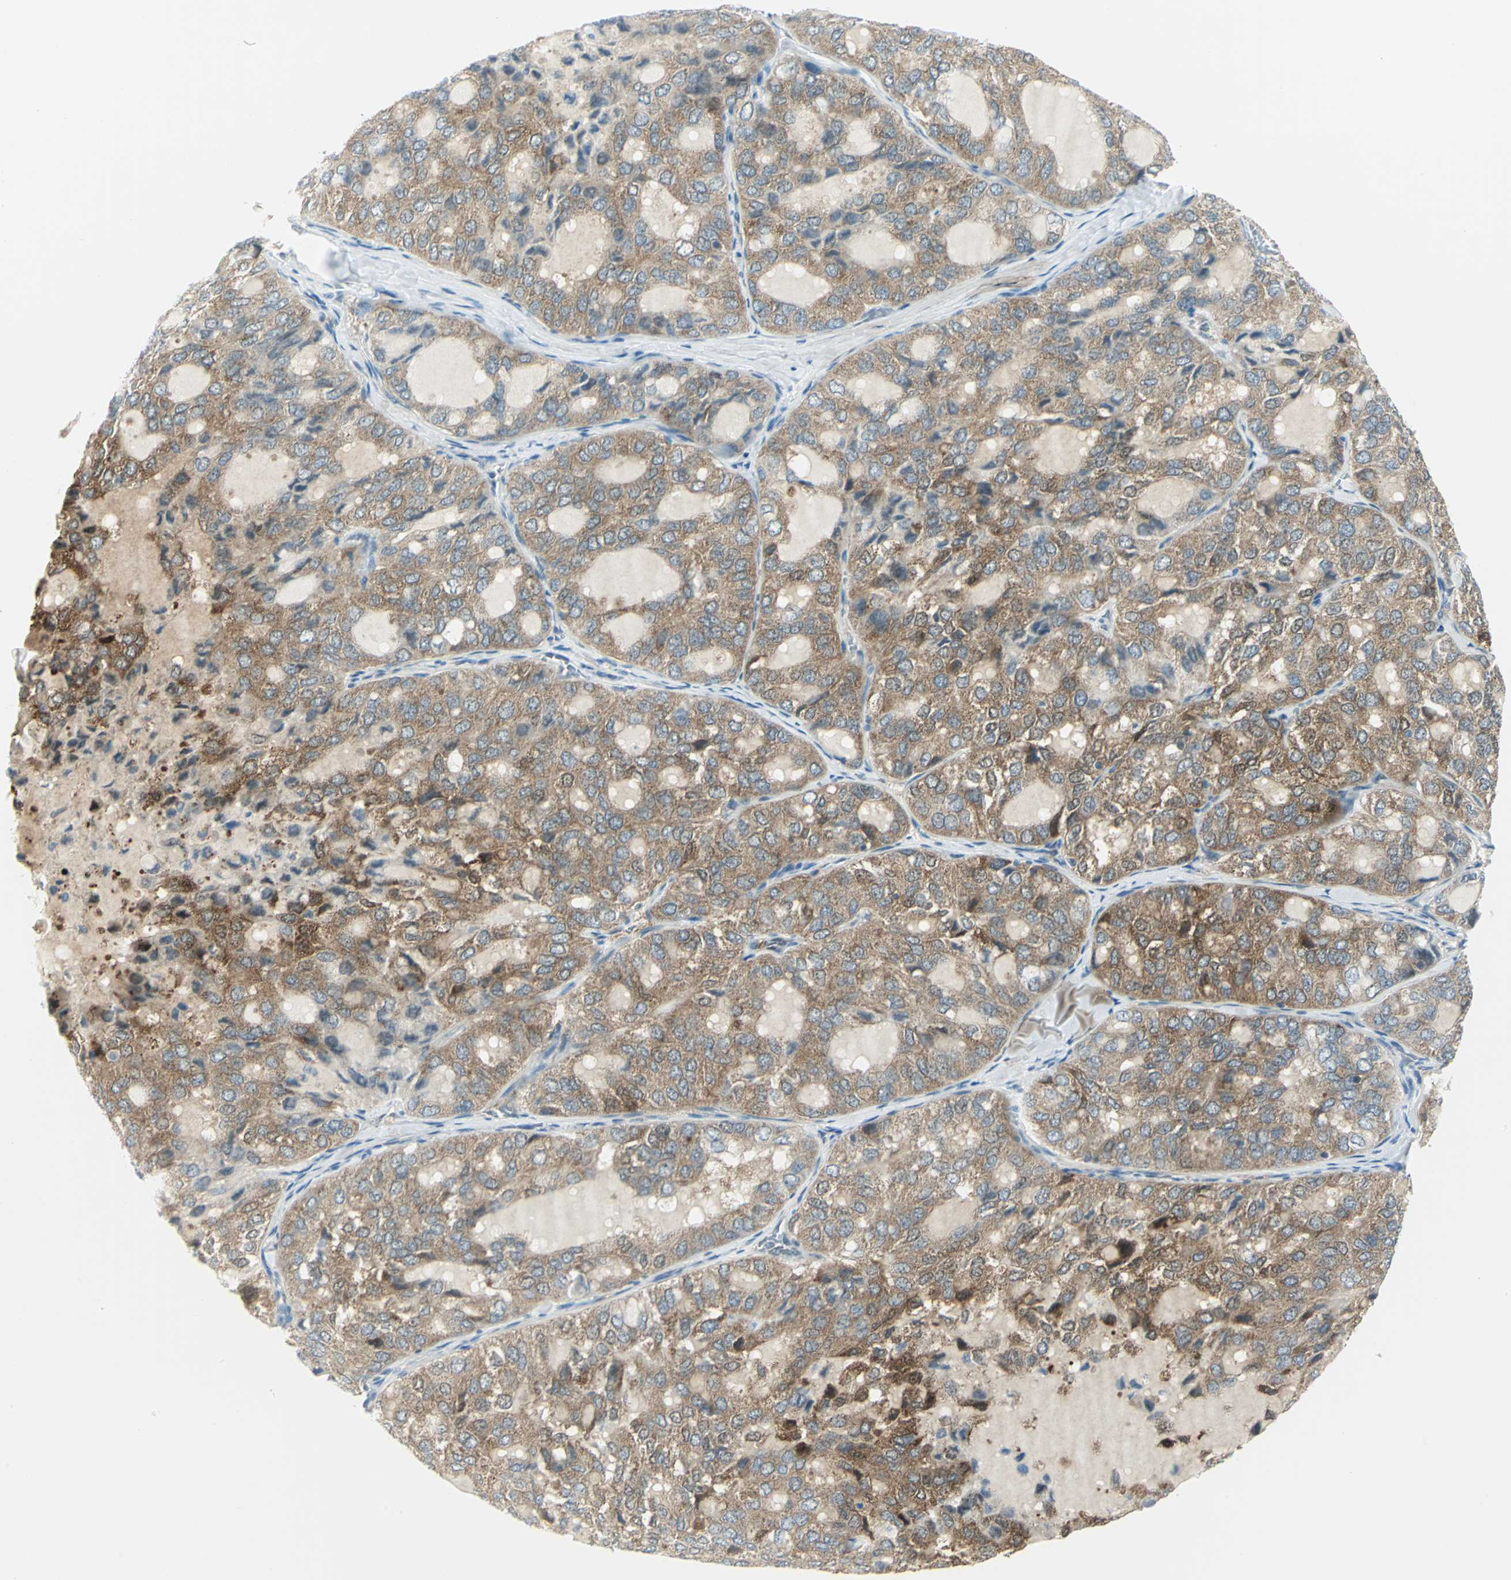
{"staining": {"intensity": "moderate", "quantity": ">75%", "location": "cytoplasmic/membranous"}, "tissue": "thyroid cancer", "cell_type": "Tumor cells", "image_type": "cancer", "snomed": [{"axis": "morphology", "description": "Follicular adenoma carcinoma, NOS"}, {"axis": "topography", "description": "Thyroid gland"}], "caption": "An immunohistochemistry (IHC) photomicrograph of neoplastic tissue is shown. Protein staining in brown shows moderate cytoplasmic/membranous positivity in thyroid cancer within tumor cells.", "gene": "ALDOA", "patient": {"sex": "male", "age": 75}}